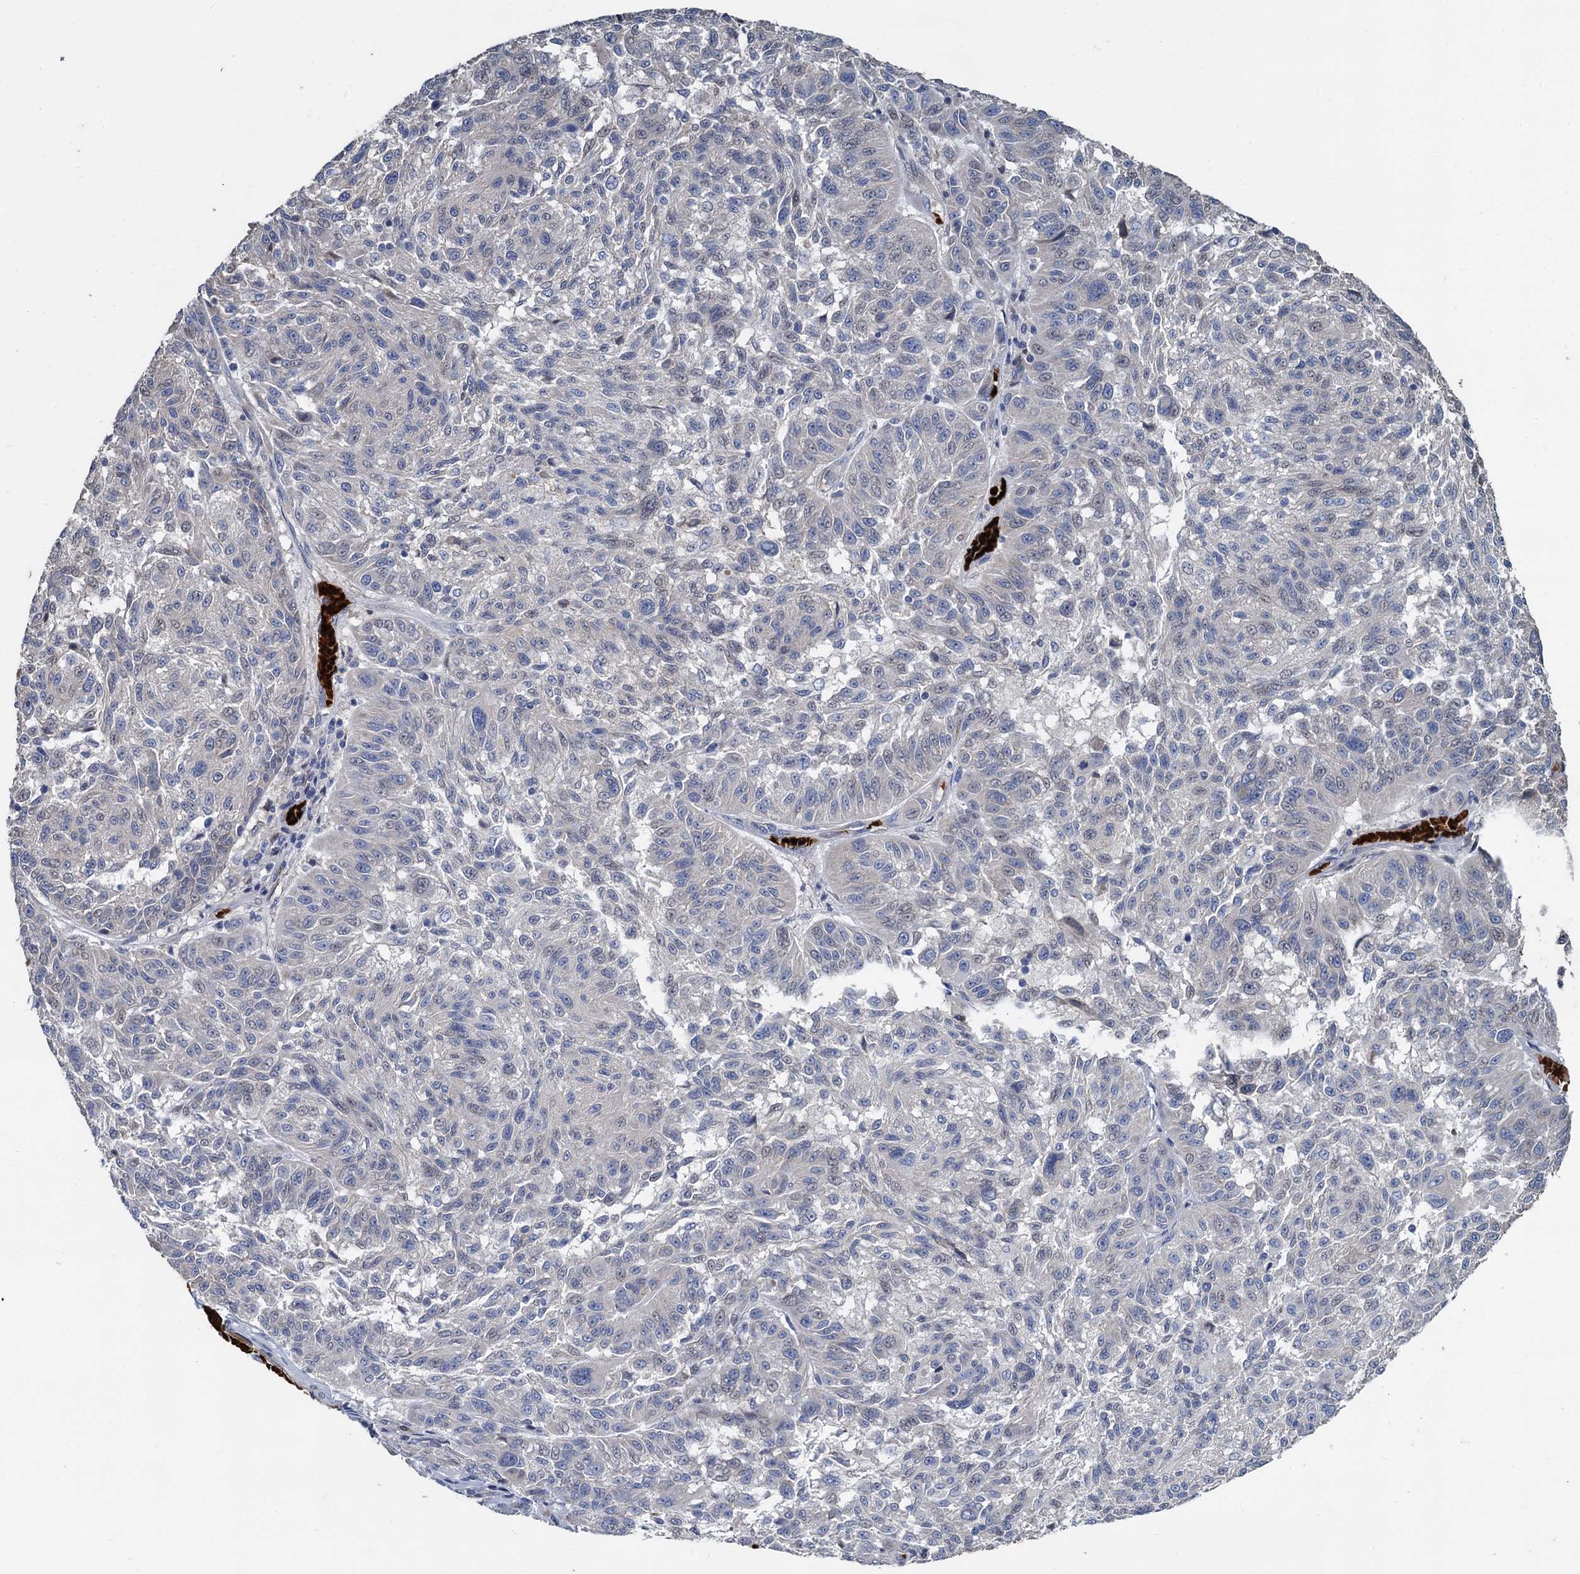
{"staining": {"intensity": "negative", "quantity": "none", "location": "none"}, "tissue": "melanoma", "cell_type": "Tumor cells", "image_type": "cancer", "snomed": [{"axis": "morphology", "description": "Malignant melanoma, NOS"}, {"axis": "topography", "description": "Skin"}], "caption": "DAB (3,3'-diaminobenzidine) immunohistochemical staining of human melanoma reveals no significant staining in tumor cells. The staining was performed using DAB to visualize the protein expression in brown, while the nuclei were stained in blue with hematoxylin (Magnification: 20x).", "gene": "TCTN2", "patient": {"sex": "male", "age": 53}}